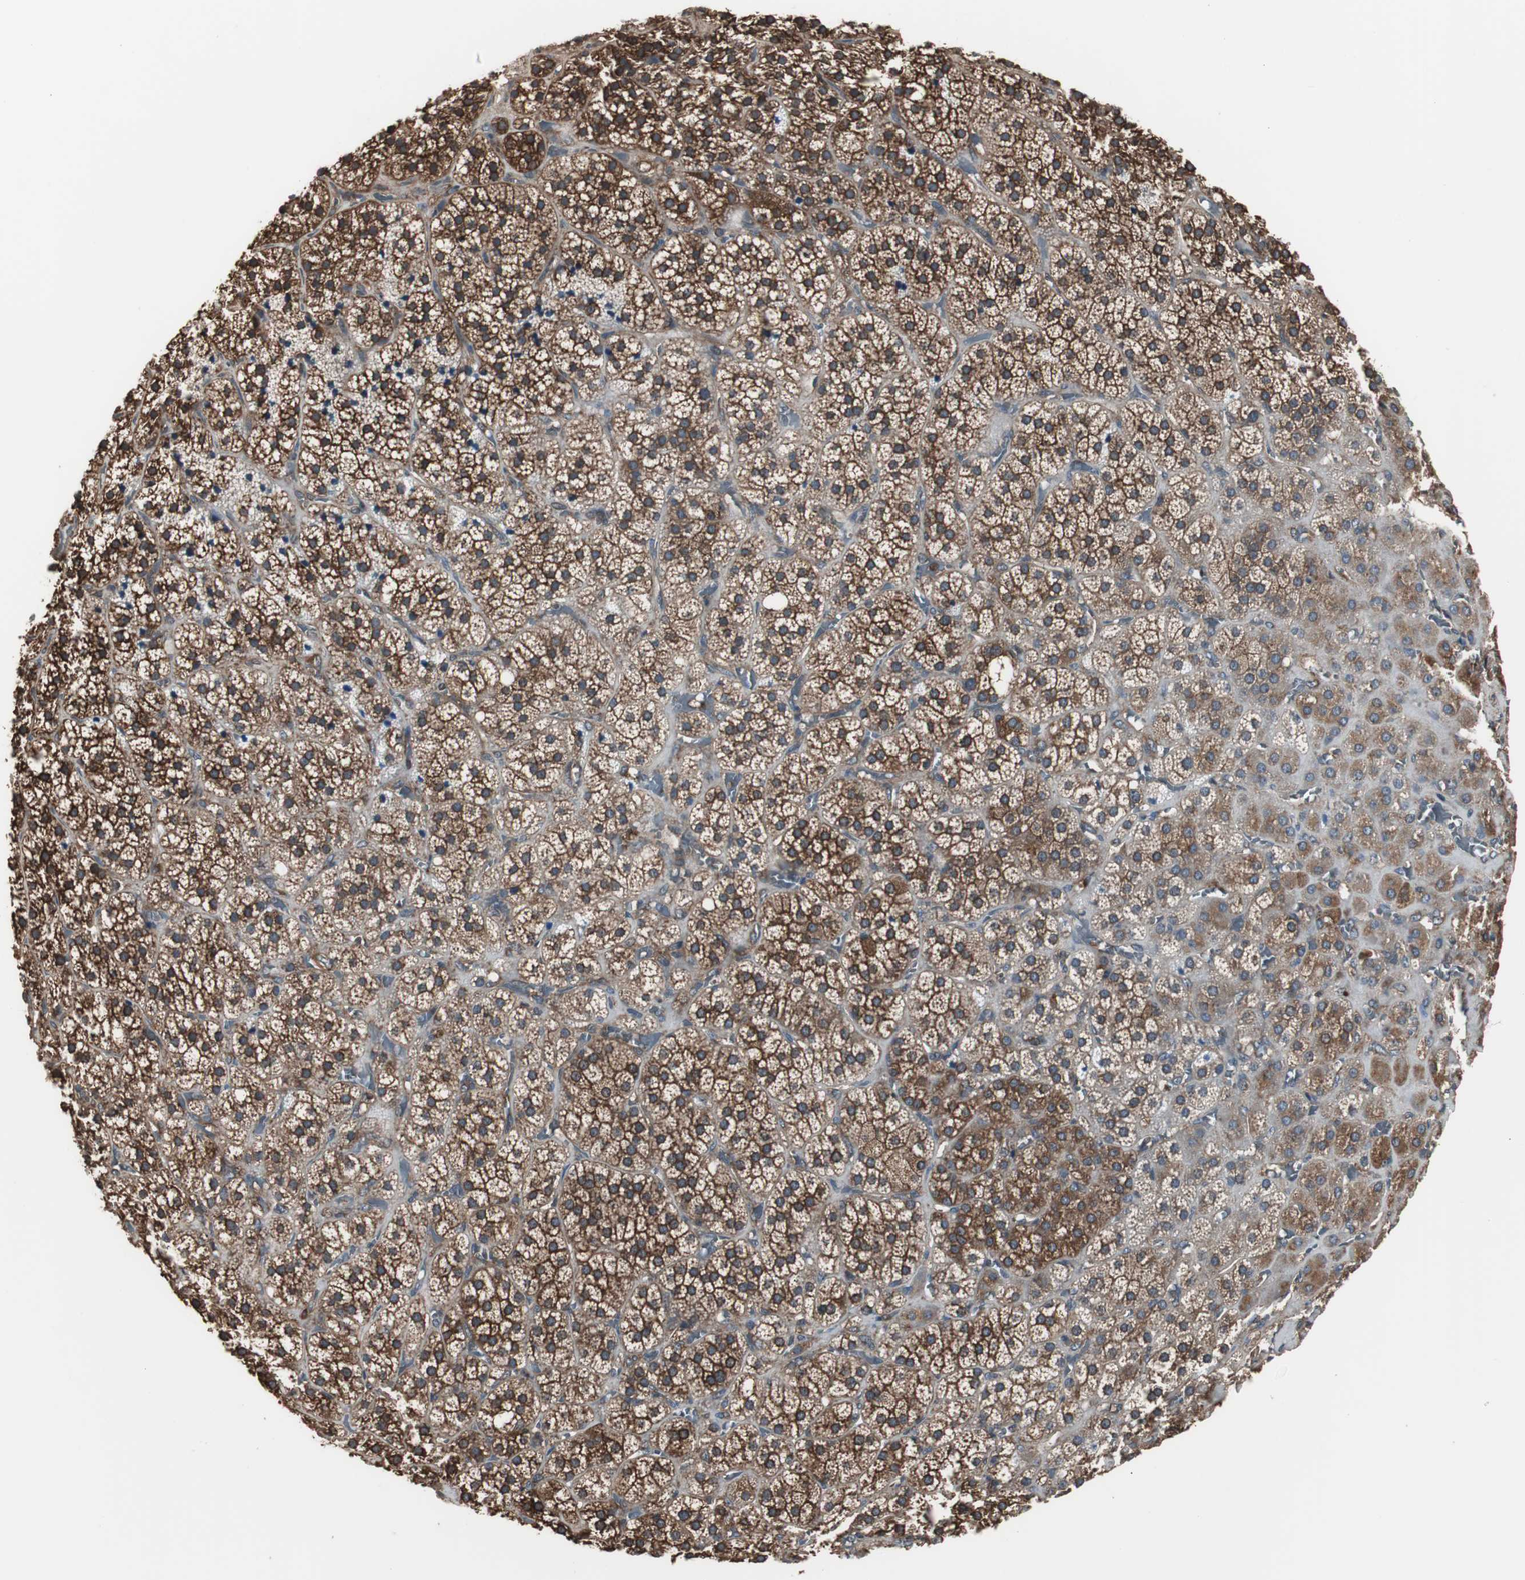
{"staining": {"intensity": "strong", "quantity": ">75%", "location": "cytoplasmic/membranous"}, "tissue": "adrenal gland", "cell_type": "Glandular cells", "image_type": "normal", "snomed": [{"axis": "morphology", "description": "Normal tissue, NOS"}, {"axis": "topography", "description": "Adrenal gland"}], "caption": "IHC photomicrograph of benign adrenal gland: adrenal gland stained using IHC reveals high levels of strong protein expression localized specifically in the cytoplasmic/membranous of glandular cells, appearing as a cytoplasmic/membranous brown color.", "gene": "CAPNS1", "patient": {"sex": "female", "age": 71}}